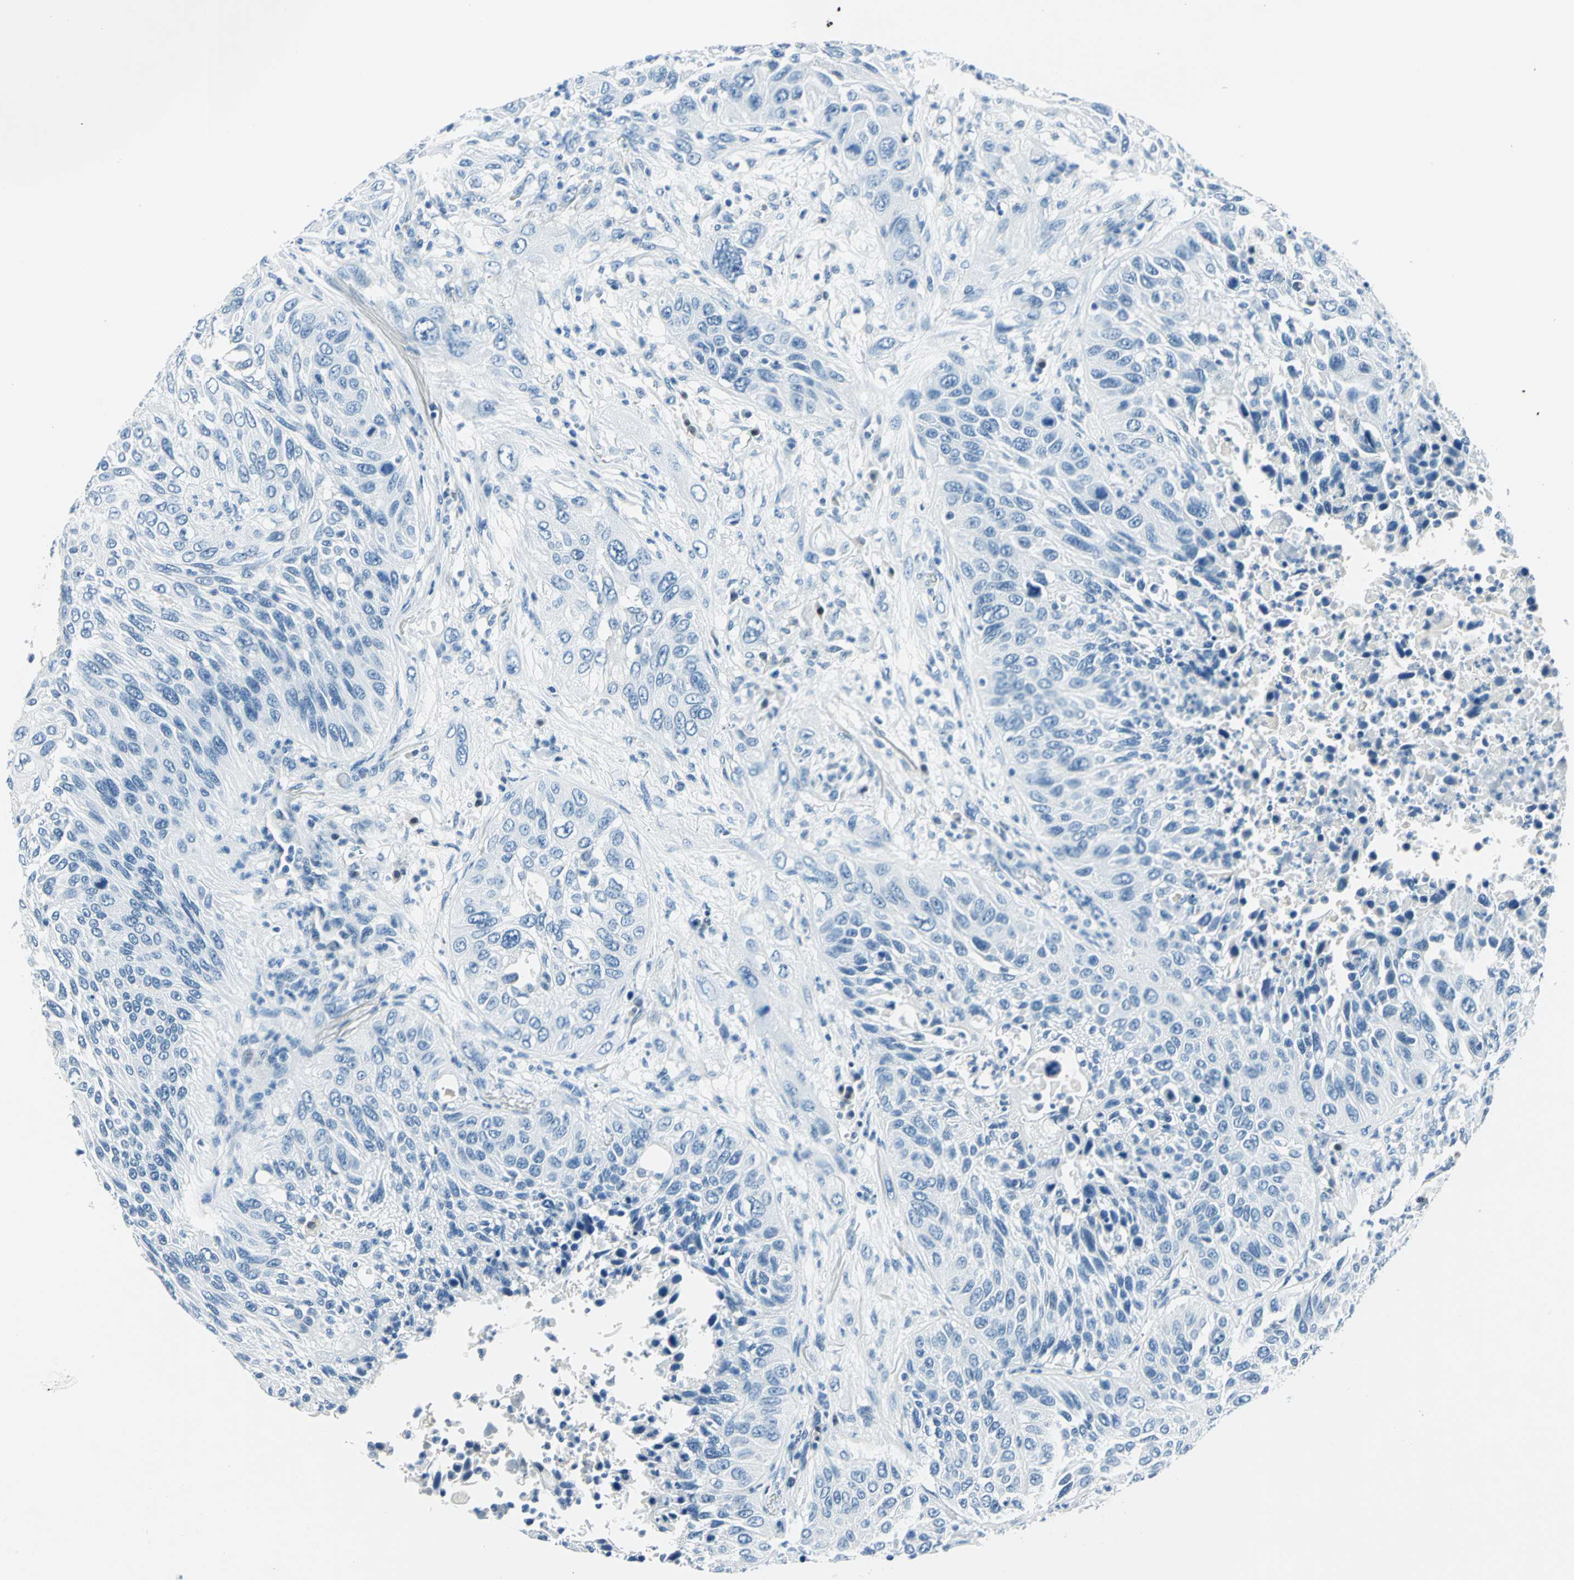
{"staining": {"intensity": "negative", "quantity": "none", "location": "none"}, "tissue": "lung cancer", "cell_type": "Tumor cells", "image_type": "cancer", "snomed": [{"axis": "morphology", "description": "Squamous cell carcinoma, NOS"}, {"axis": "topography", "description": "Lung"}], "caption": "DAB immunohistochemical staining of lung cancer (squamous cell carcinoma) reveals no significant expression in tumor cells. The staining was performed using DAB to visualize the protein expression in brown, while the nuclei were stained in blue with hematoxylin (Magnification: 20x).", "gene": "AKR1A1", "patient": {"sex": "female", "age": 76}}